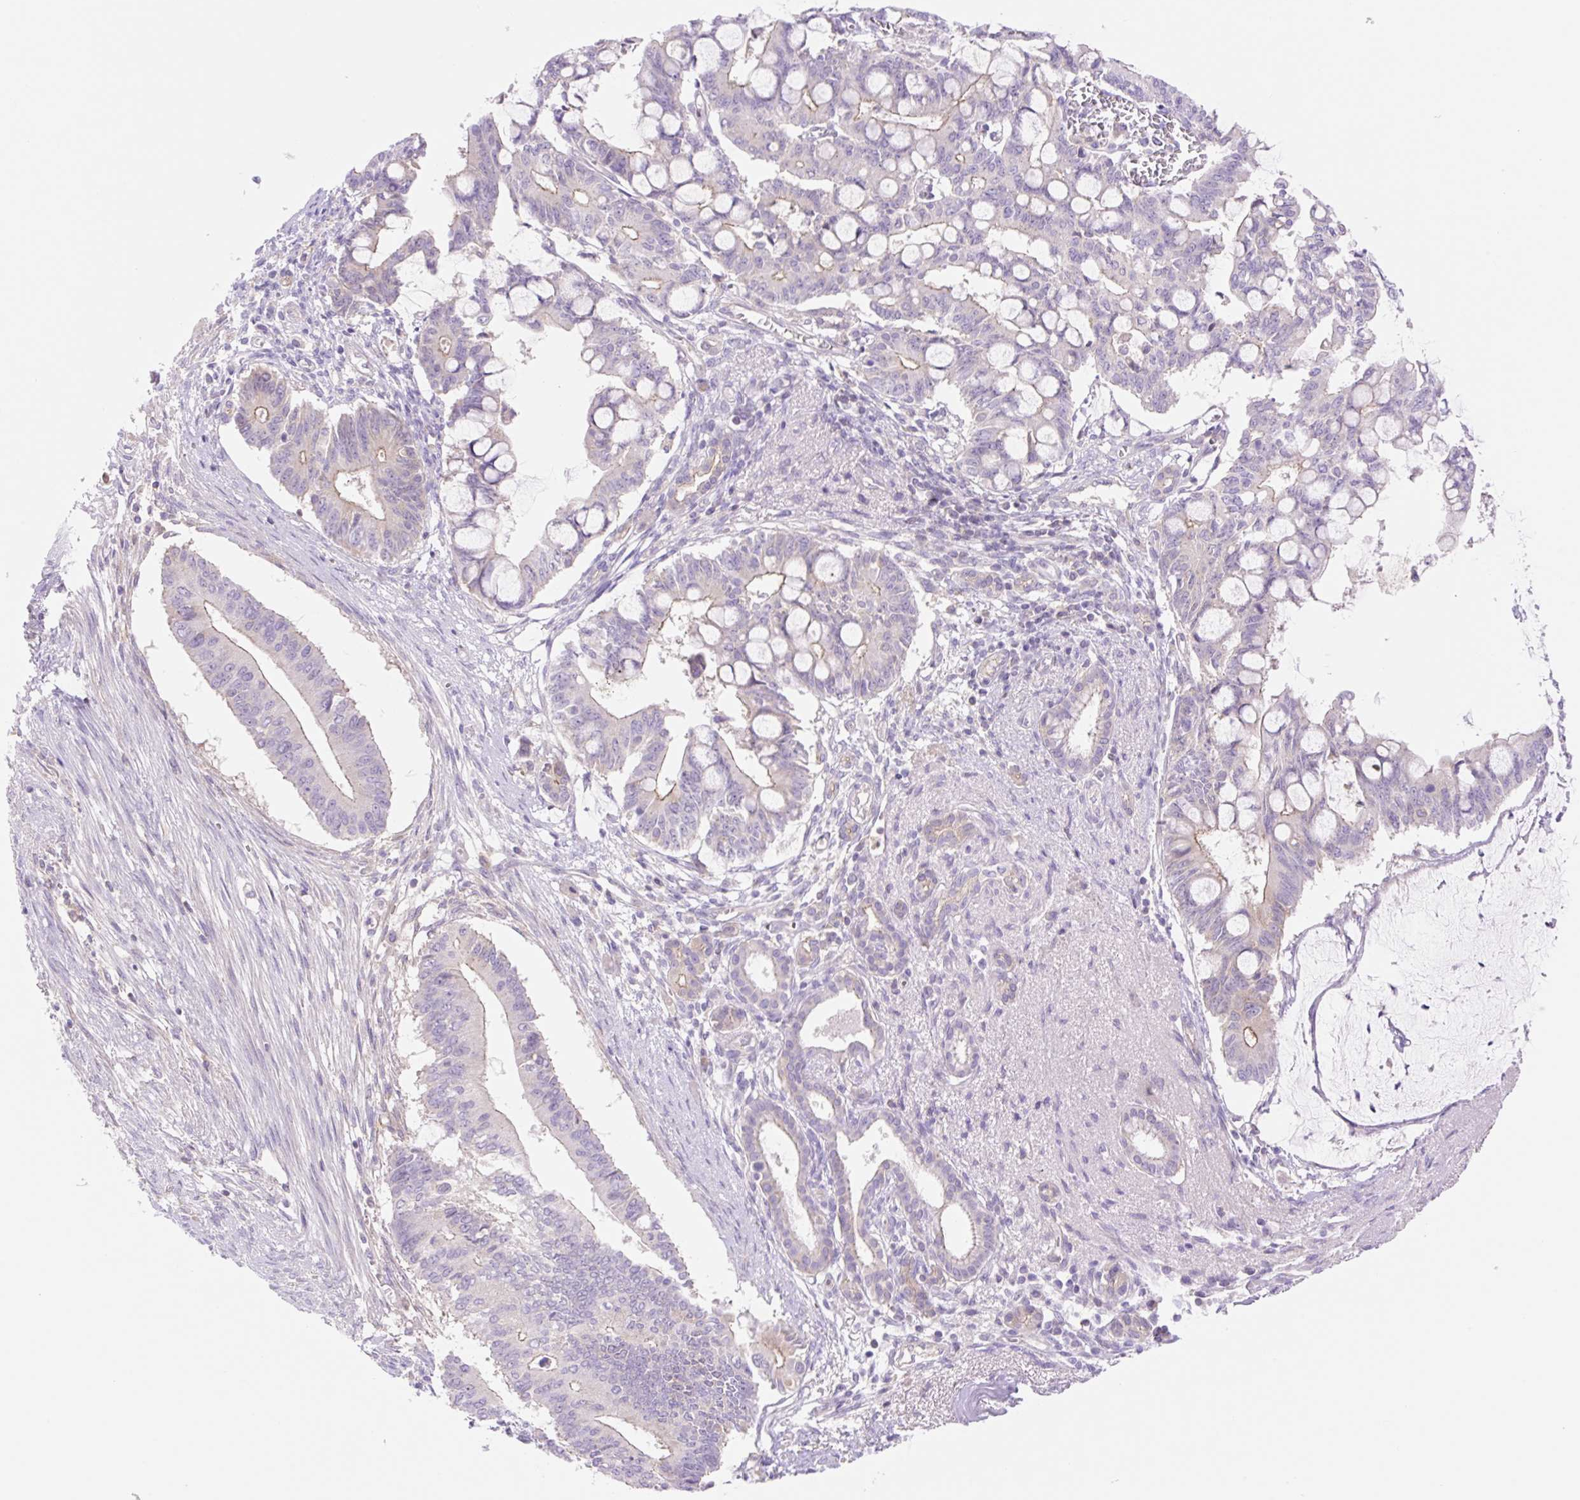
{"staining": {"intensity": "weak", "quantity": "<25%", "location": "cytoplasmic/membranous"}, "tissue": "pancreatic cancer", "cell_type": "Tumor cells", "image_type": "cancer", "snomed": [{"axis": "morphology", "description": "Adenocarcinoma, NOS"}, {"axis": "topography", "description": "Pancreas"}], "caption": "A micrograph of pancreatic cancer (adenocarcinoma) stained for a protein reveals no brown staining in tumor cells.", "gene": "DENND5A", "patient": {"sex": "male", "age": 68}}